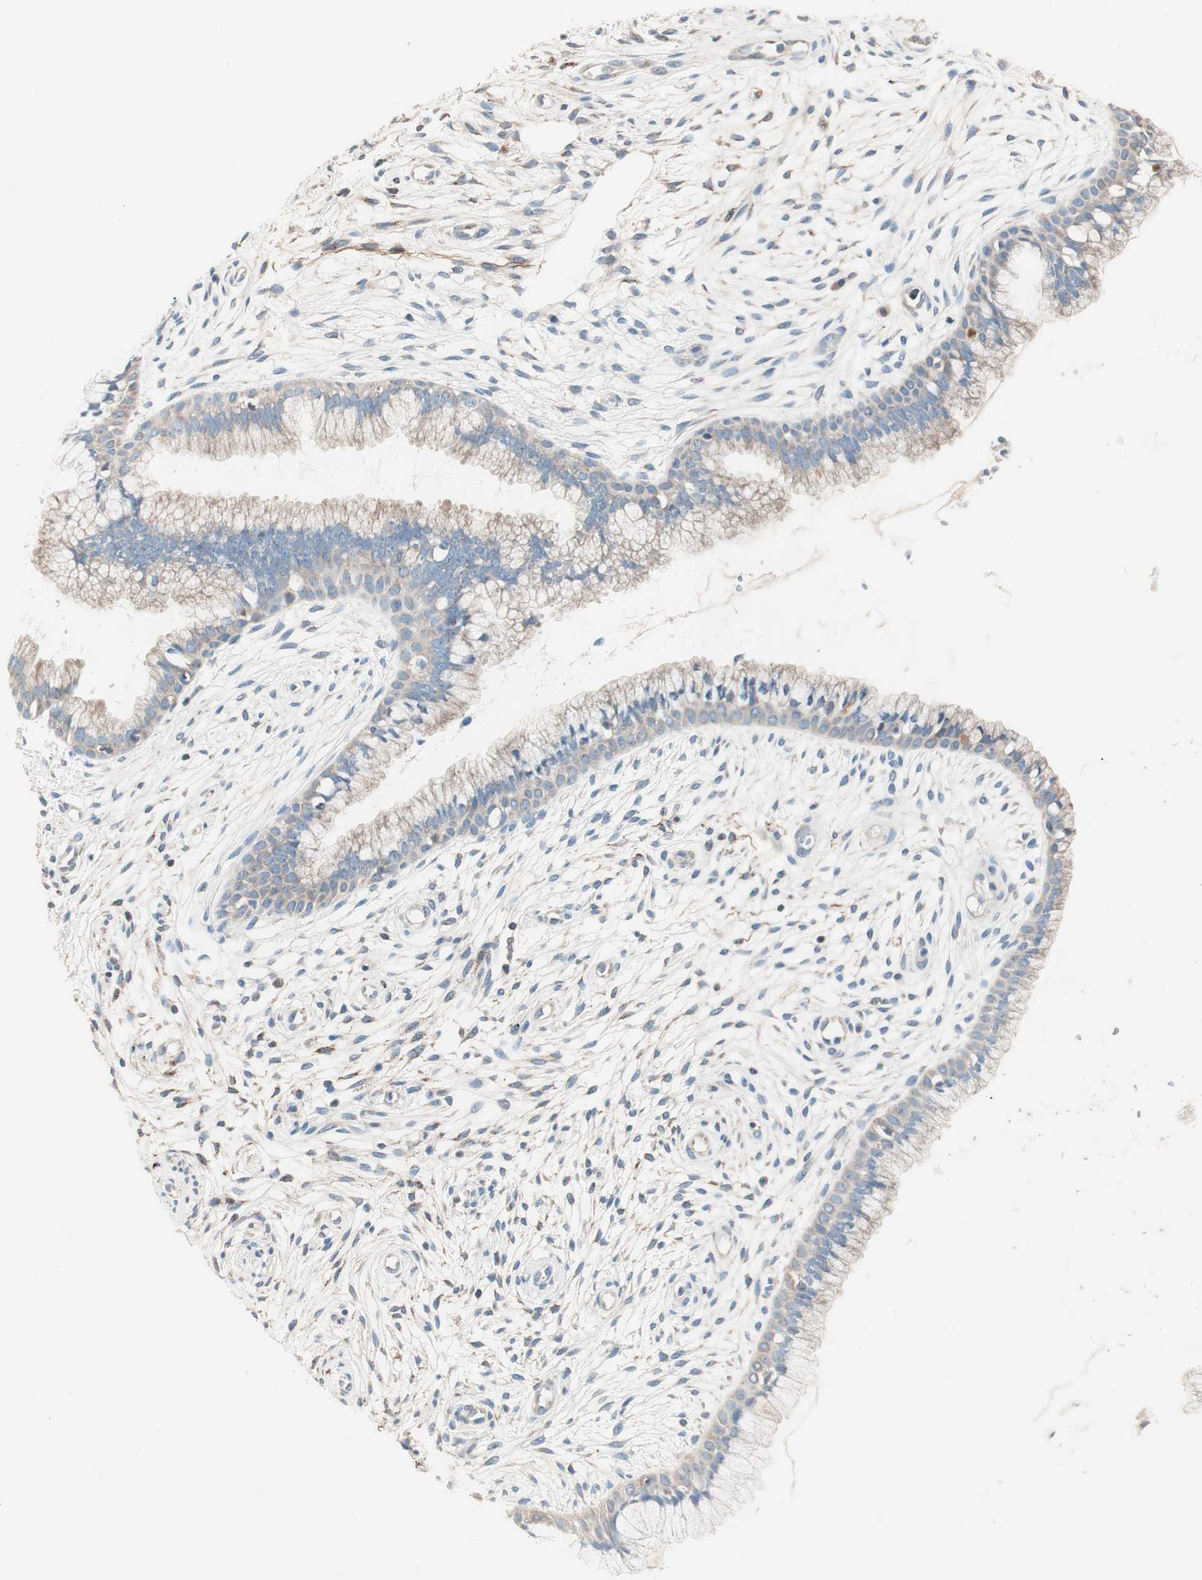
{"staining": {"intensity": "weak", "quantity": ">75%", "location": "cytoplasmic/membranous"}, "tissue": "cervix", "cell_type": "Glandular cells", "image_type": "normal", "snomed": [{"axis": "morphology", "description": "Normal tissue, NOS"}, {"axis": "topography", "description": "Cervix"}], "caption": "Benign cervix displays weak cytoplasmic/membranous positivity in about >75% of glandular cells, visualized by immunohistochemistry.", "gene": "RAD54B", "patient": {"sex": "female", "age": 39}}